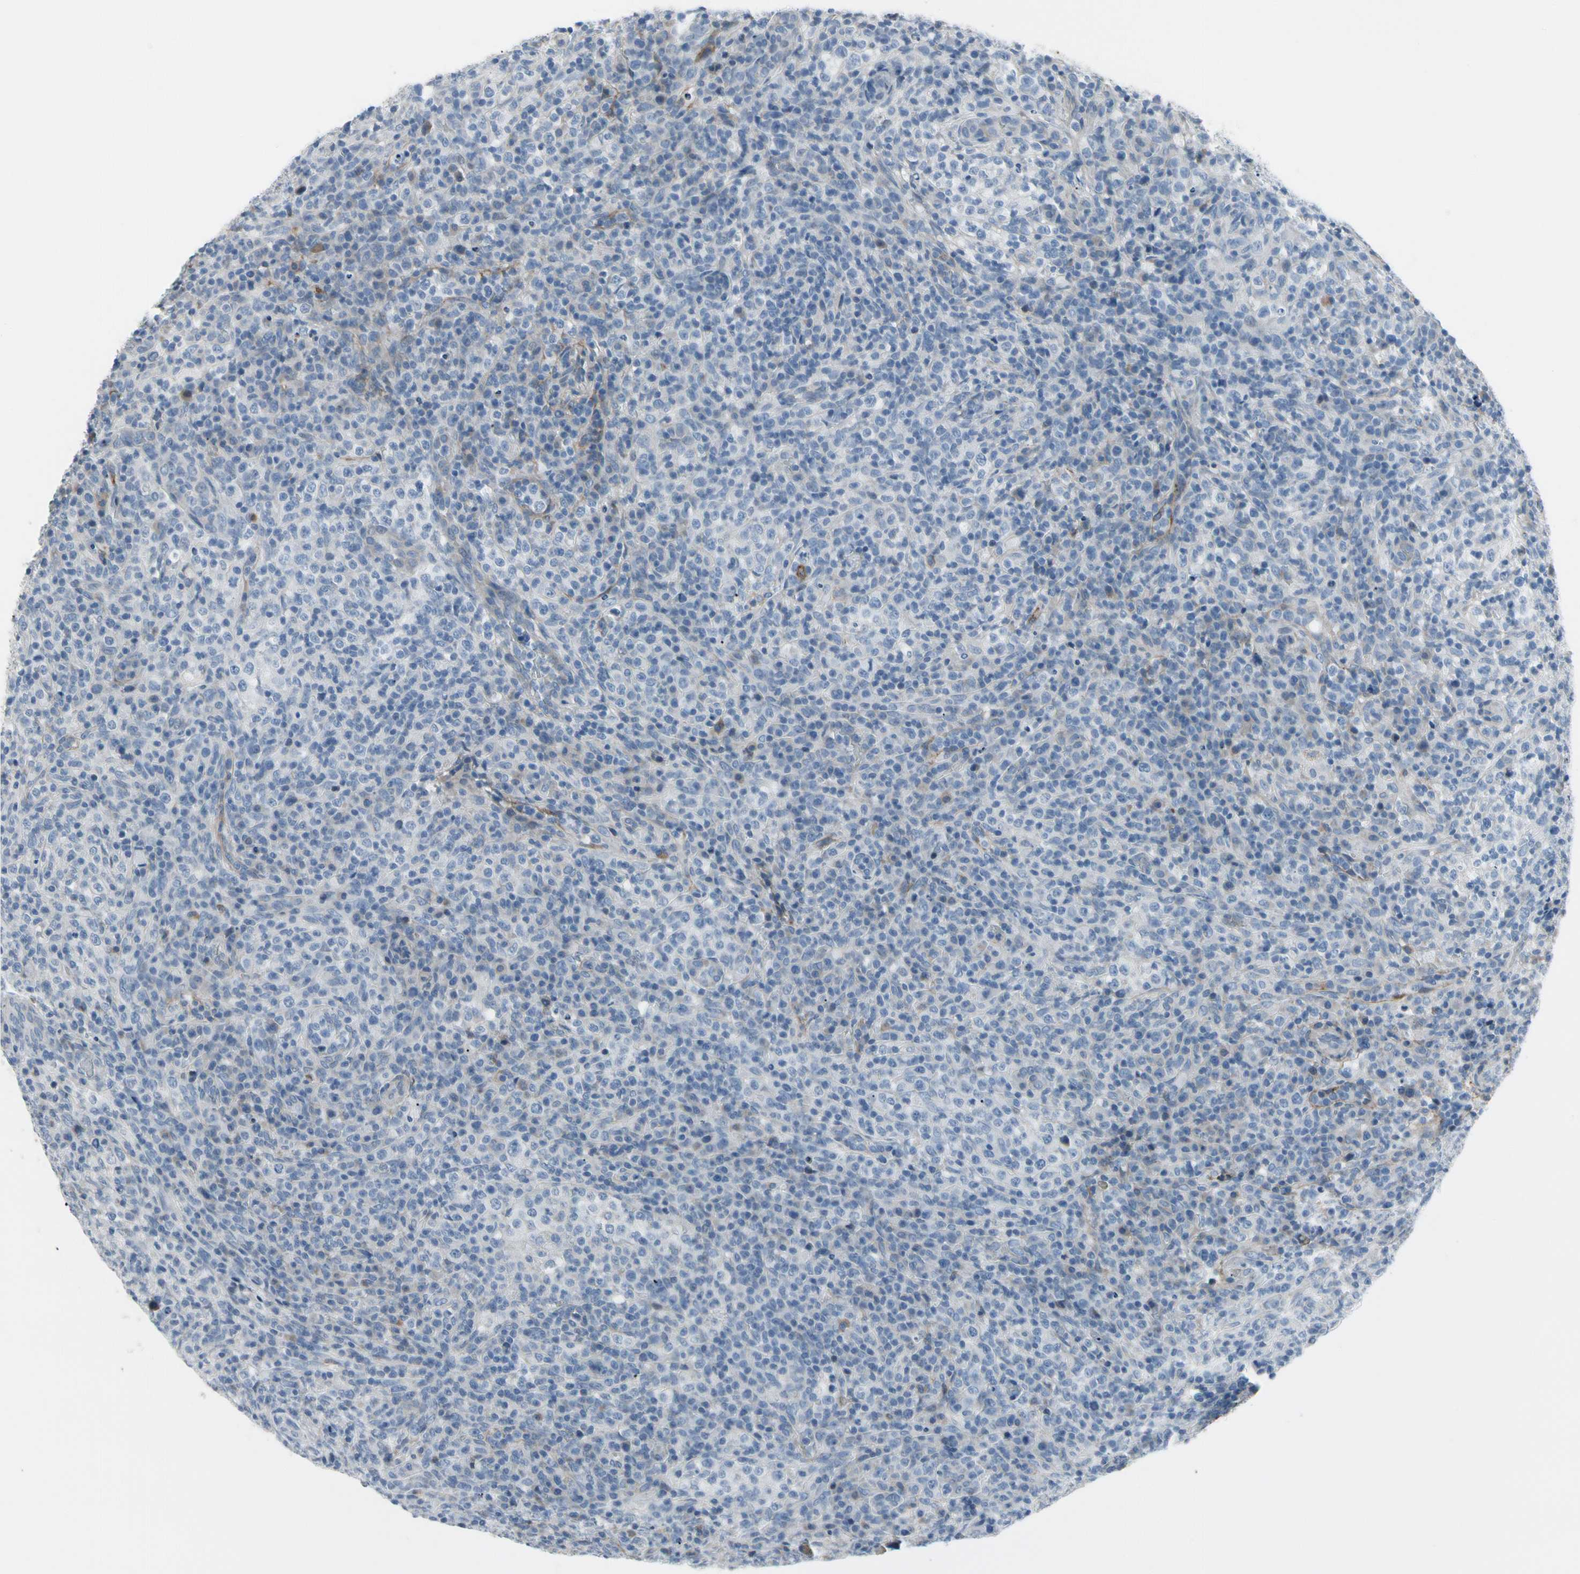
{"staining": {"intensity": "negative", "quantity": "none", "location": "none"}, "tissue": "lymphoma", "cell_type": "Tumor cells", "image_type": "cancer", "snomed": [{"axis": "morphology", "description": "Malignant lymphoma, non-Hodgkin's type, High grade"}, {"axis": "topography", "description": "Lymph node"}], "caption": "The photomicrograph exhibits no significant positivity in tumor cells of malignant lymphoma, non-Hodgkin's type (high-grade). (DAB immunohistochemistry (IHC), high magnification).", "gene": "PIGR", "patient": {"sex": "female", "age": 76}}